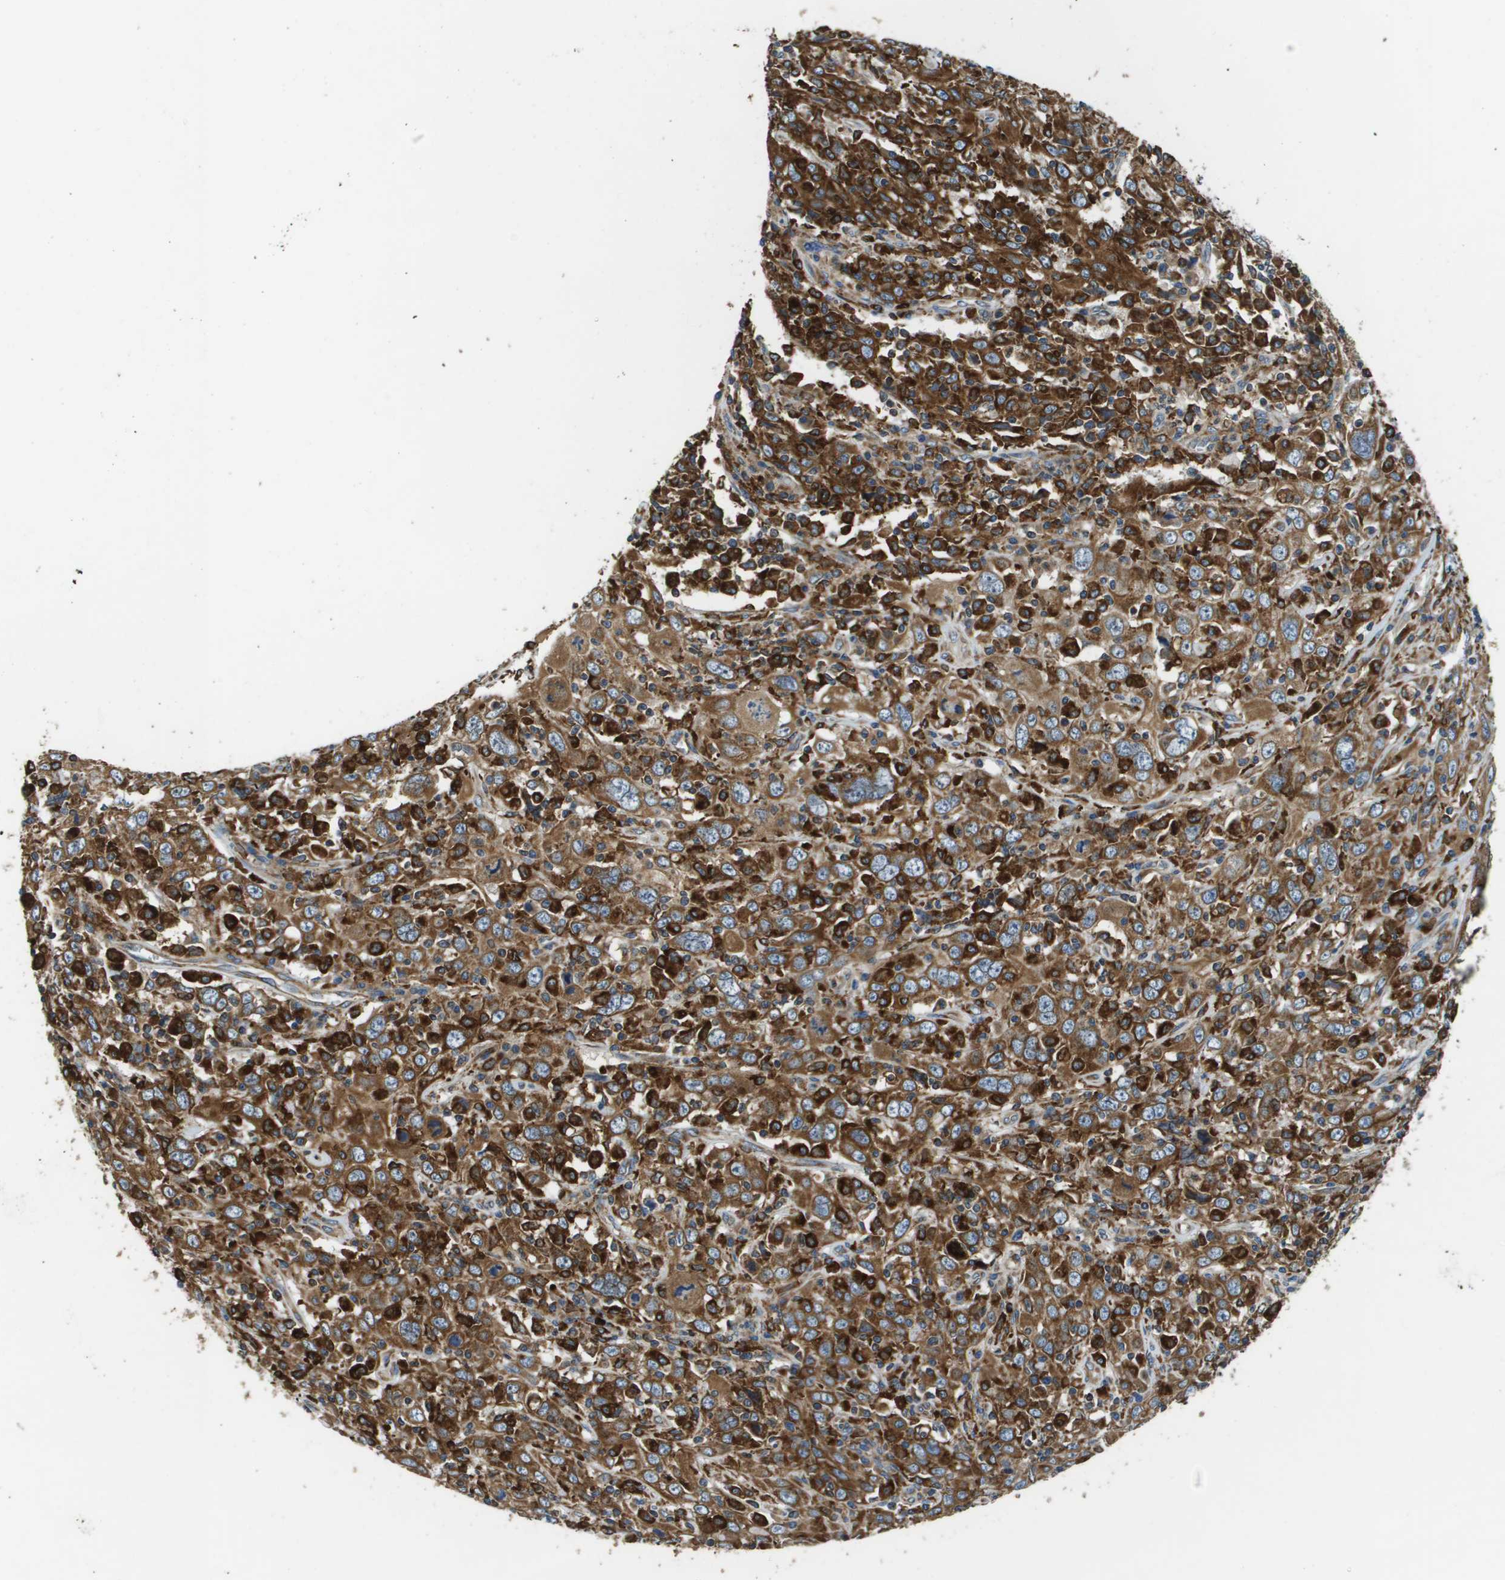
{"staining": {"intensity": "strong", "quantity": ">75%", "location": "cytoplasmic/membranous"}, "tissue": "cervical cancer", "cell_type": "Tumor cells", "image_type": "cancer", "snomed": [{"axis": "morphology", "description": "Squamous cell carcinoma, NOS"}, {"axis": "topography", "description": "Cervix"}], "caption": "Tumor cells display high levels of strong cytoplasmic/membranous expression in about >75% of cells in cervical cancer. (Stains: DAB in brown, nuclei in blue, Microscopy: brightfield microscopy at high magnification).", "gene": "CNPY3", "patient": {"sex": "female", "age": 46}}